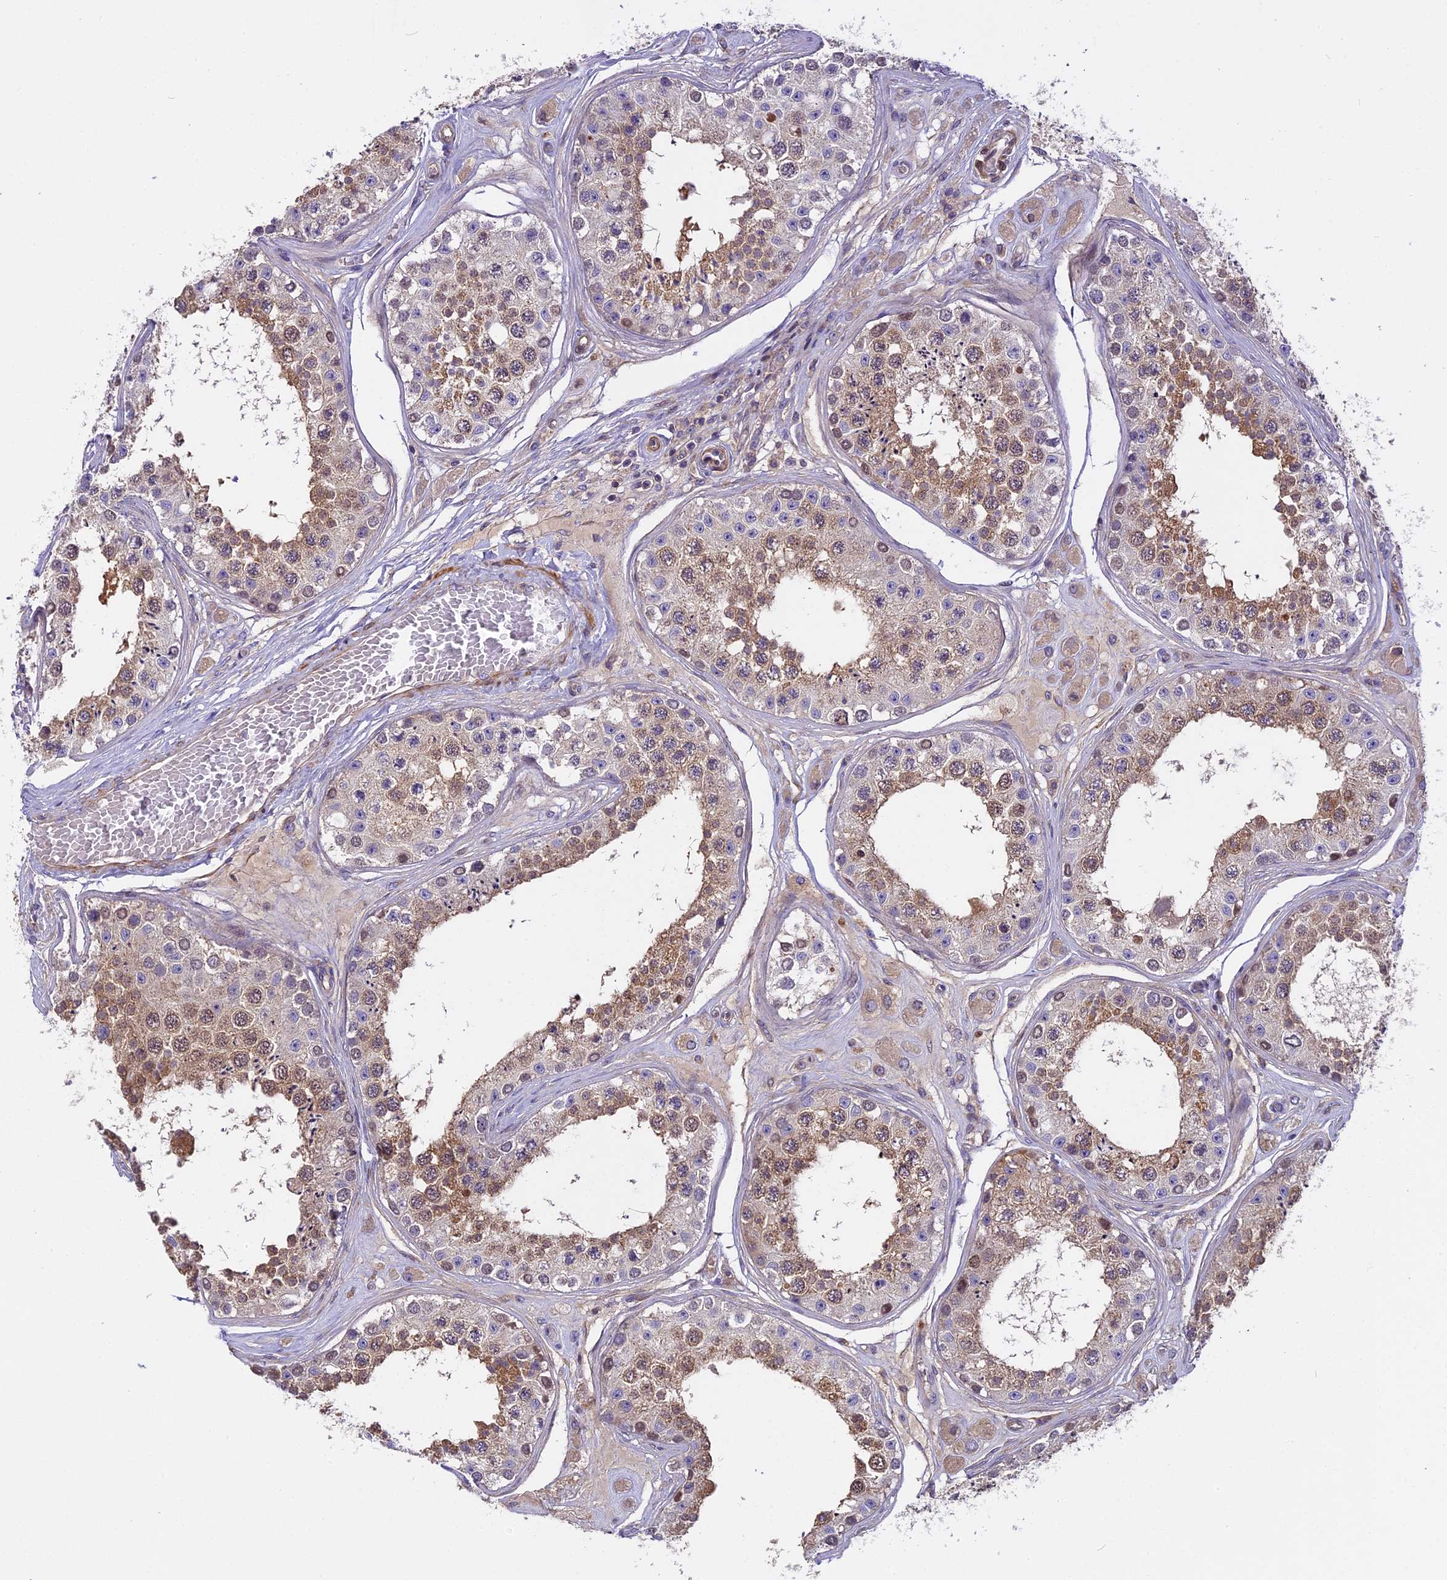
{"staining": {"intensity": "moderate", "quantity": "25%-75%", "location": "cytoplasmic/membranous"}, "tissue": "testis", "cell_type": "Cells in seminiferous ducts", "image_type": "normal", "snomed": [{"axis": "morphology", "description": "Normal tissue, NOS"}, {"axis": "topography", "description": "Testis"}], "caption": "Moderate cytoplasmic/membranous protein expression is identified in approximately 25%-75% of cells in seminiferous ducts in testis. The staining was performed using DAB to visualize the protein expression in brown, while the nuclei were stained in blue with hematoxylin (Magnification: 20x).", "gene": "FAM98C", "patient": {"sex": "male", "age": 25}}